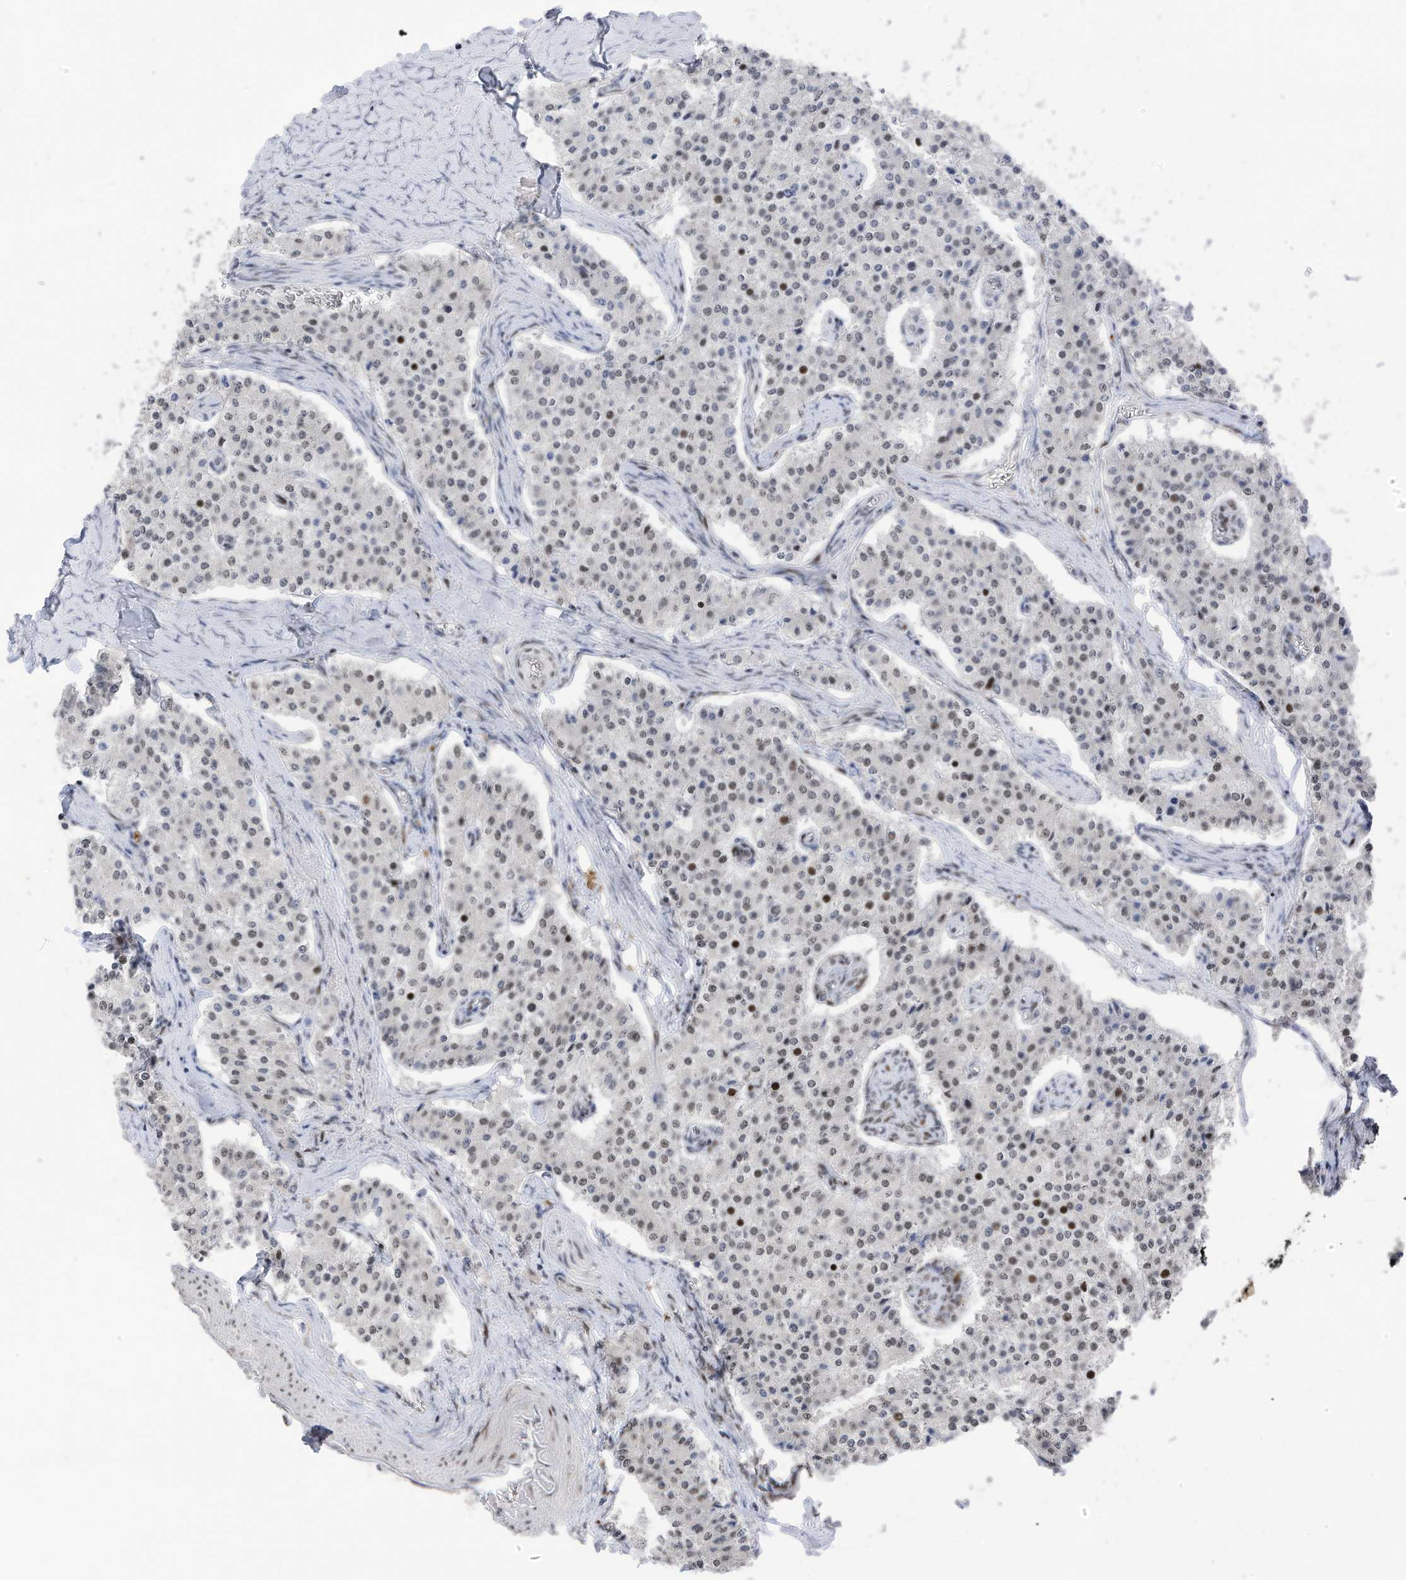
{"staining": {"intensity": "weak", "quantity": "25%-75%", "location": "nuclear"}, "tissue": "carcinoid", "cell_type": "Tumor cells", "image_type": "cancer", "snomed": [{"axis": "morphology", "description": "Carcinoid, malignant, NOS"}, {"axis": "topography", "description": "Colon"}], "caption": "Weak nuclear expression for a protein is identified in approximately 25%-75% of tumor cells of malignant carcinoid using IHC.", "gene": "RABL3", "patient": {"sex": "female", "age": 52}}